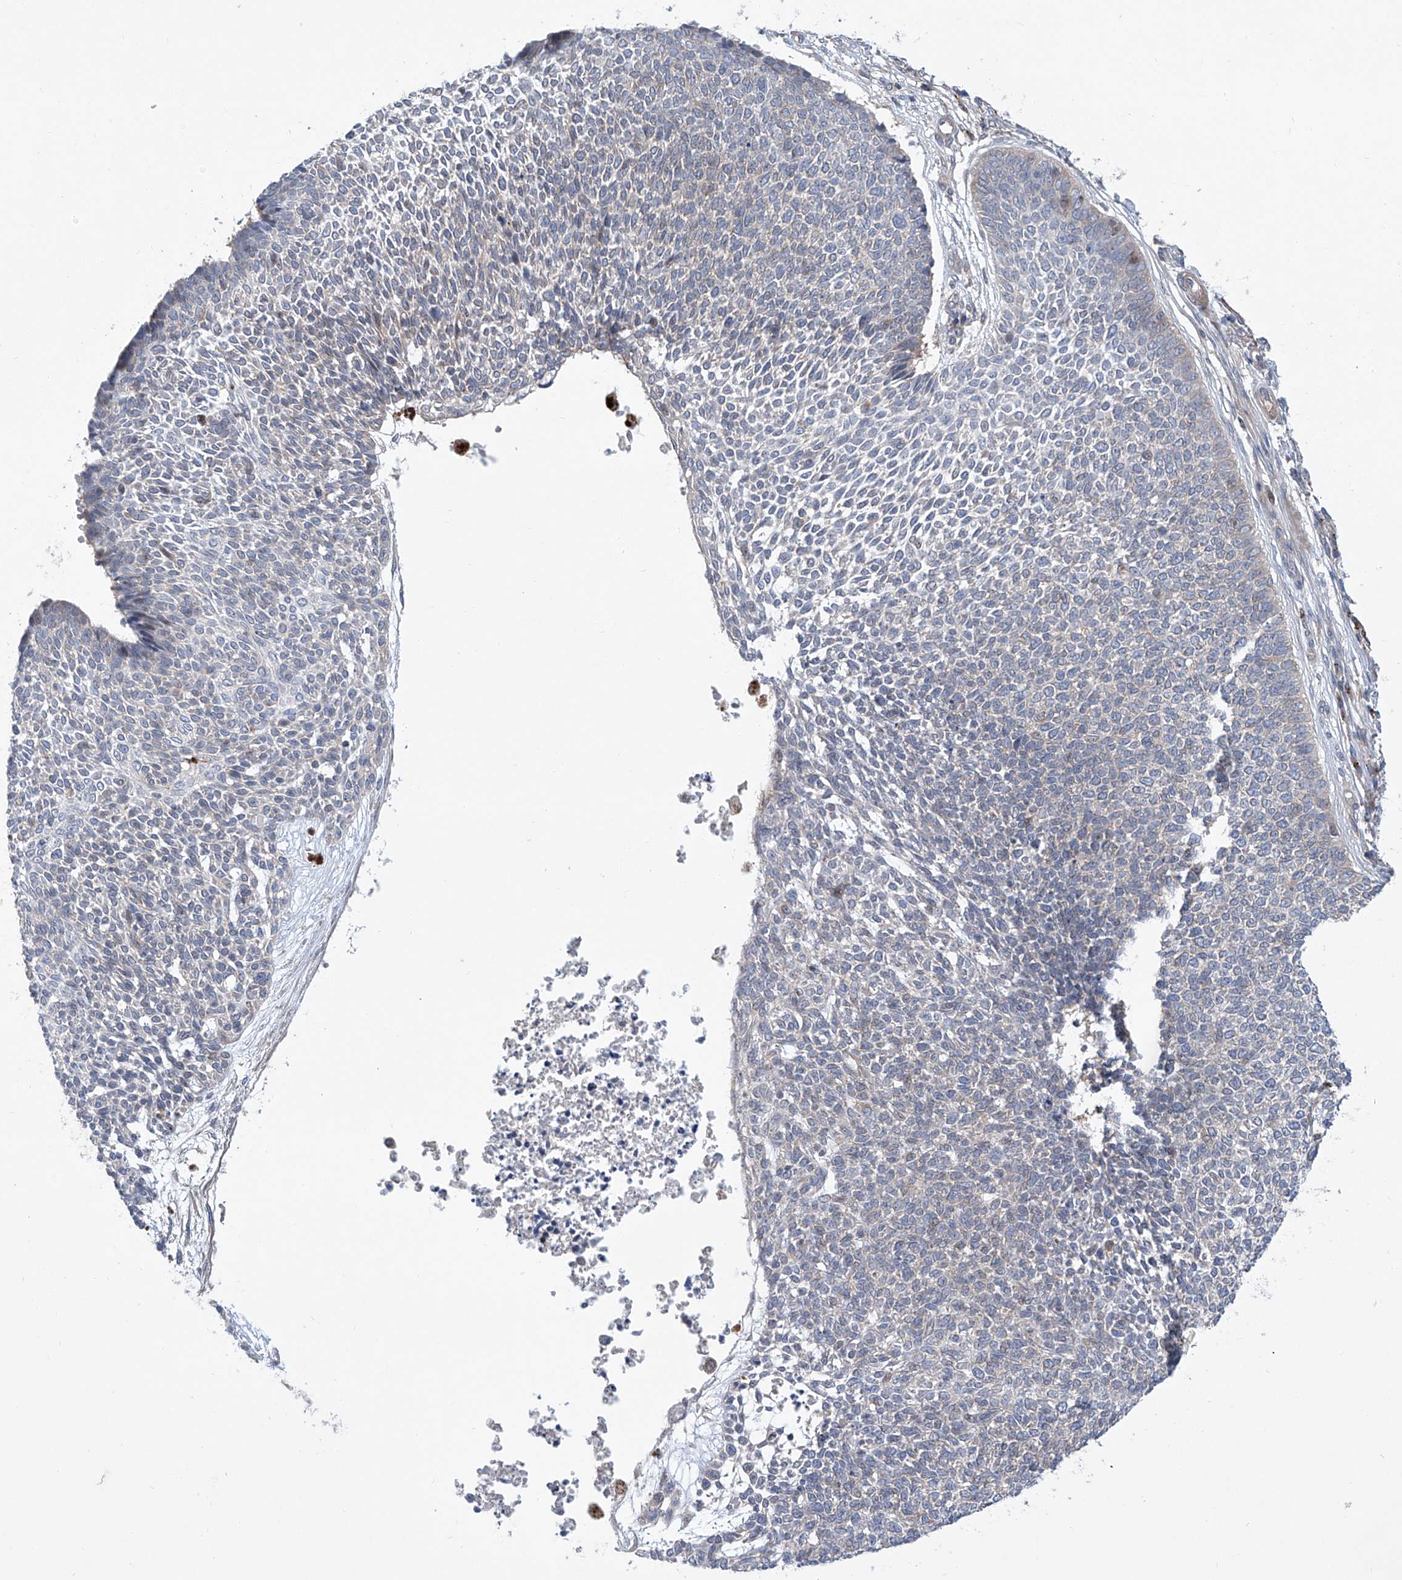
{"staining": {"intensity": "weak", "quantity": "<25%", "location": "cytoplasmic/membranous"}, "tissue": "skin cancer", "cell_type": "Tumor cells", "image_type": "cancer", "snomed": [{"axis": "morphology", "description": "Basal cell carcinoma"}, {"axis": "topography", "description": "Skin"}], "caption": "A micrograph of skin basal cell carcinoma stained for a protein demonstrates no brown staining in tumor cells. Brightfield microscopy of immunohistochemistry stained with DAB (brown) and hematoxylin (blue), captured at high magnification.", "gene": "KLC4", "patient": {"sex": "female", "age": 84}}